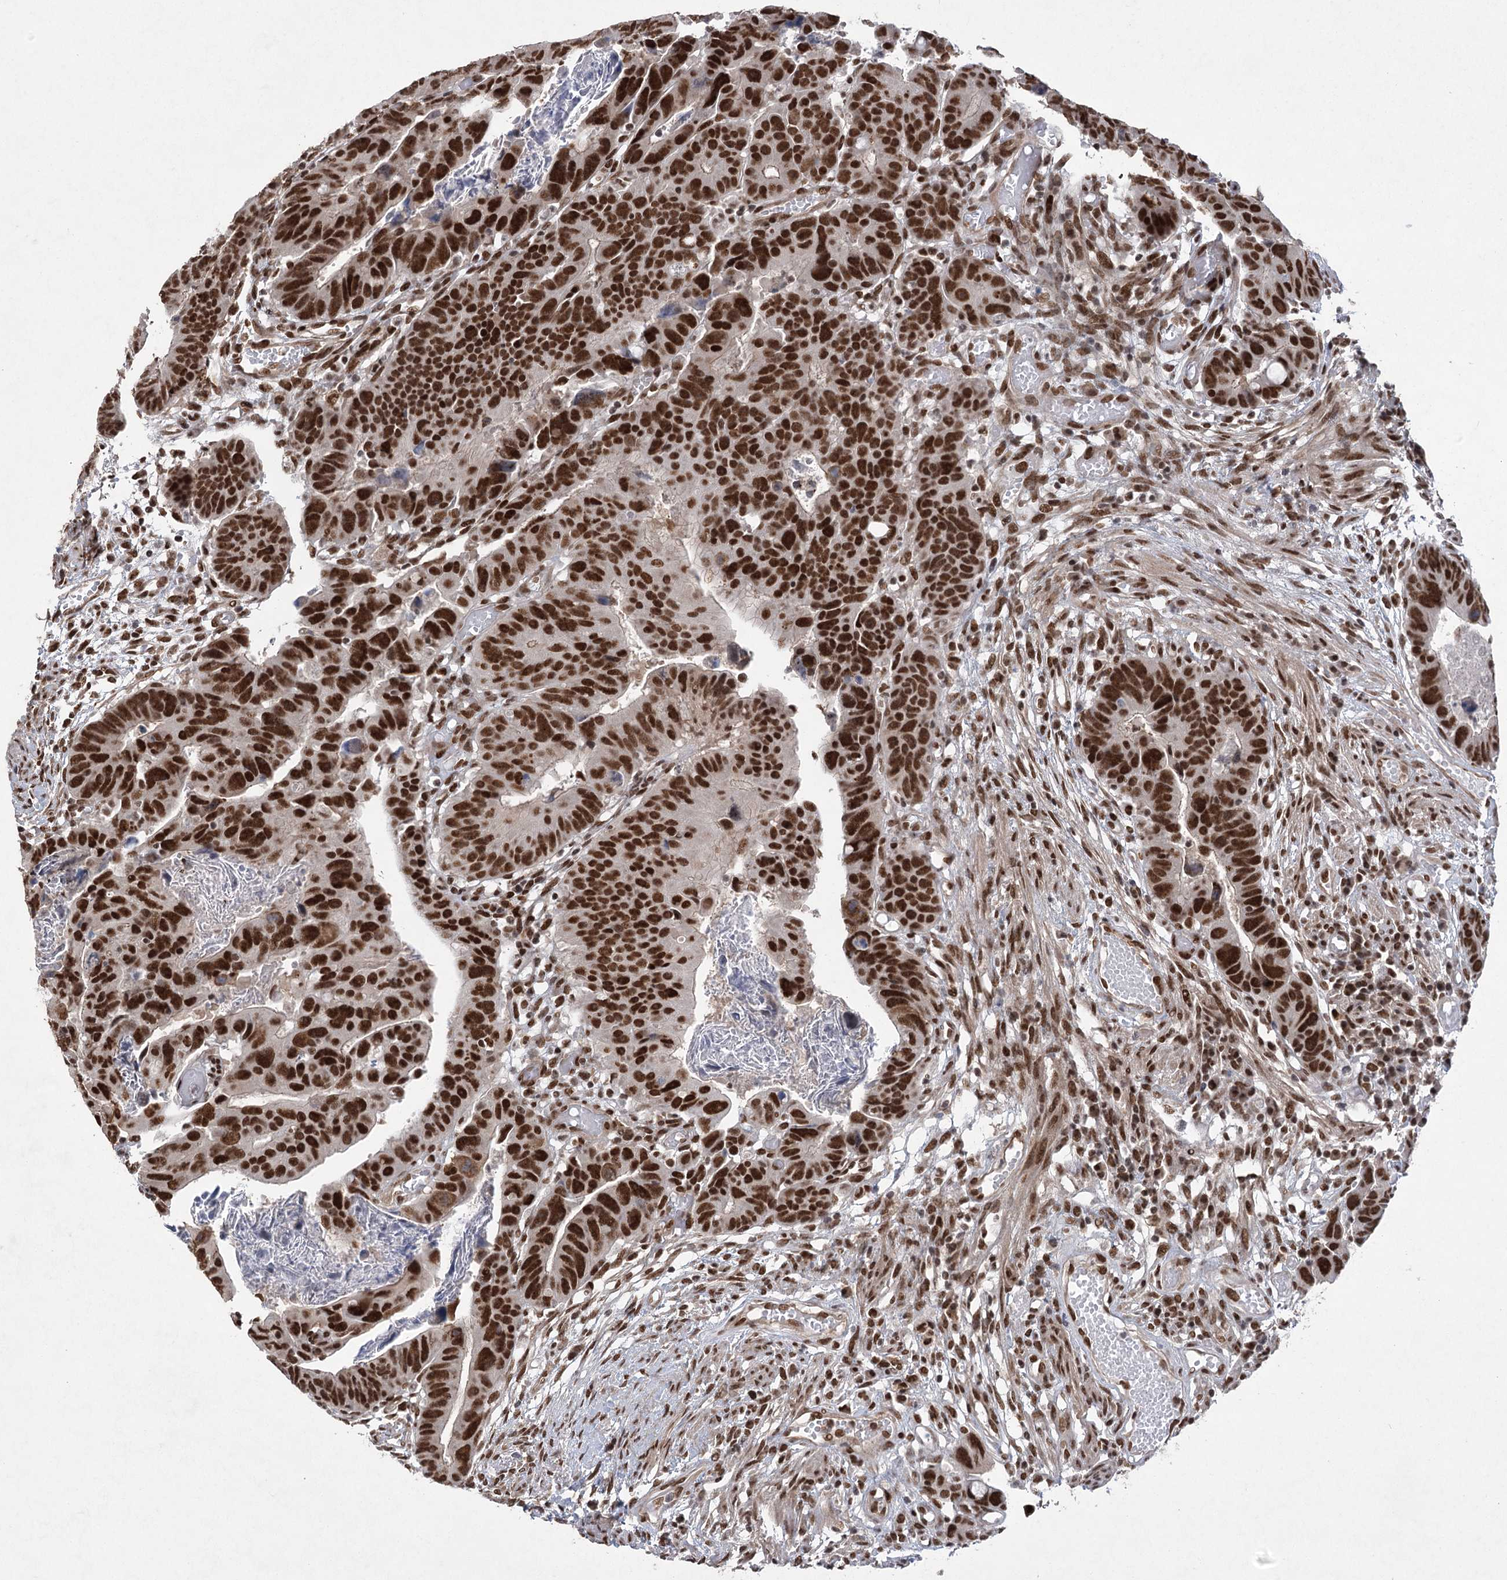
{"staining": {"intensity": "strong", "quantity": ">75%", "location": "nuclear"}, "tissue": "colorectal cancer", "cell_type": "Tumor cells", "image_type": "cancer", "snomed": [{"axis": "morphology", "description": "Adenocarcinoma, NOS"}, {"axis": "topography", "description": "Rectum"}], "caption": "IHC image of human adenocarcinoma (colorectal) stained for a protein (brown), which exhibits high levels of strong nuclear staining in about >75% of tumor cells.", "gene": "ZCCHC8", "patient": {"sex": "female", "age": 65}}